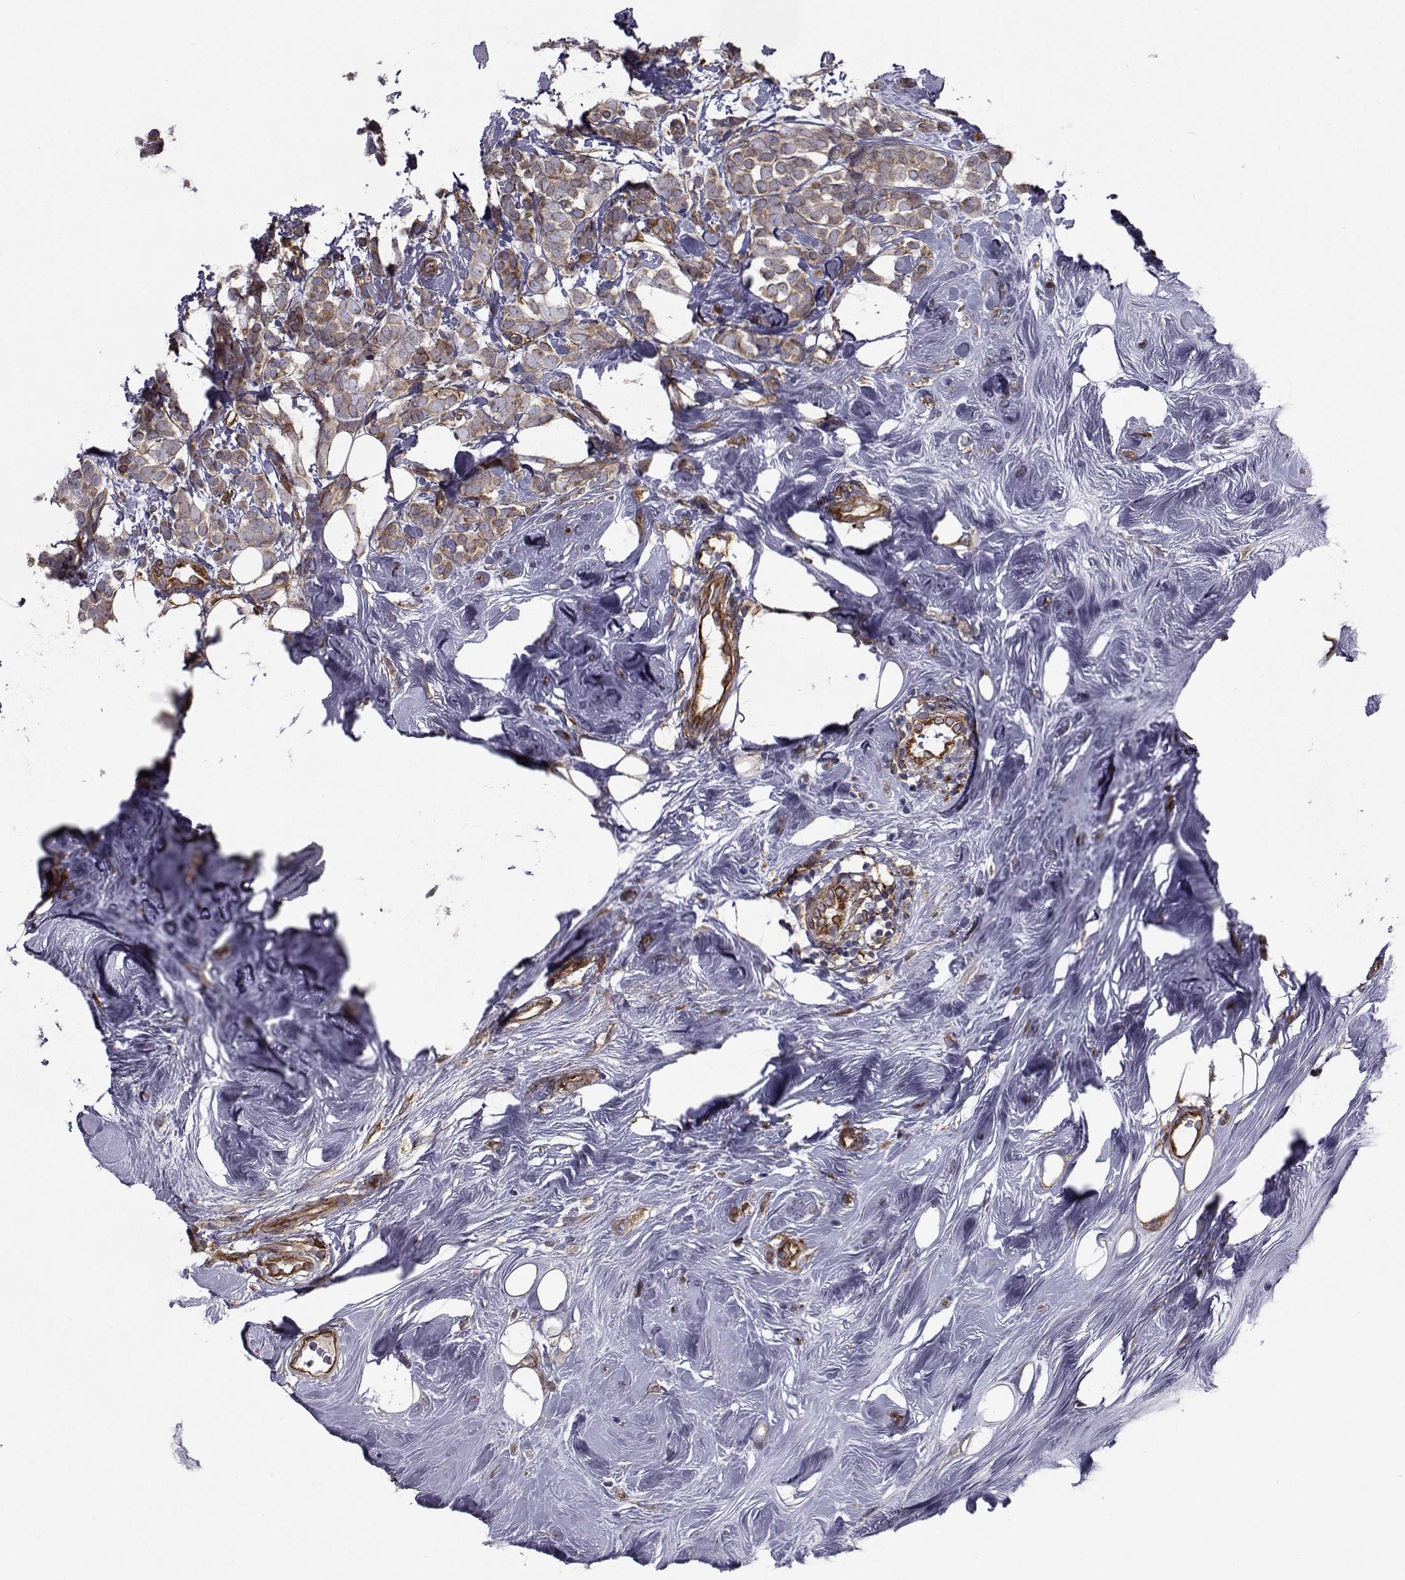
{"staining": {"intensity": "moderate", "quantity": ">75%", "location": "cytoplasmic/membranous"}, "tissue": "breast cancer", "cell_type": "Tumor cells", "image_type": "cancer", "snomed": [{"axis": "morphology", "description": "Lobular carcinoma"}, {"axis": "topography", "description": "Breast"}], "caption": "Lobular carcinoma (breast) was stained to show a protein in brown. There is medium levels of moderate cytoplasmic/membranous expression in approximately >75% of tumor cells.", "gene": "TRIP10", "patient": {"sex": "female", "age": 49}}